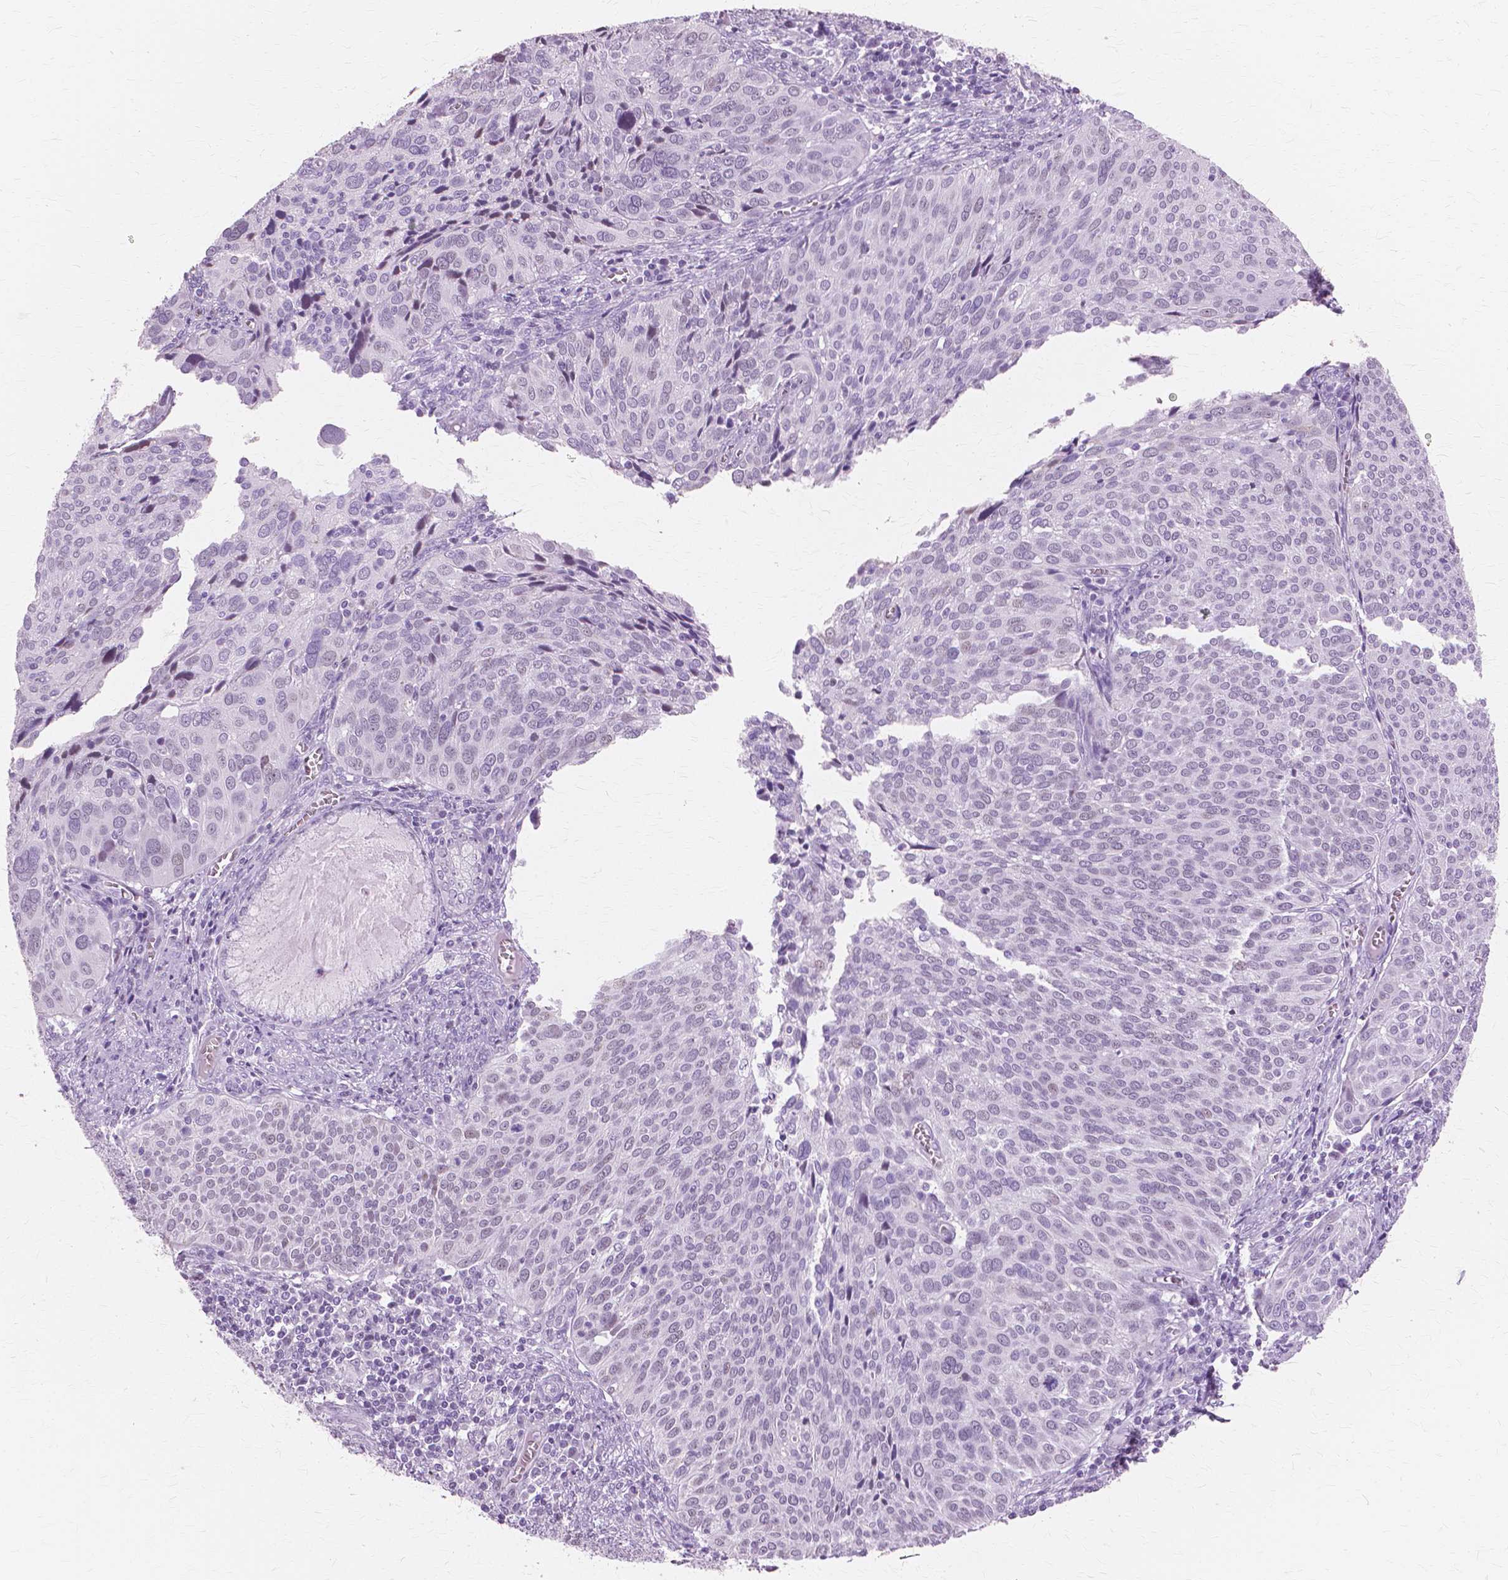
{"staining": {"intensity": "negative", "quantity": "none", "location": "none"}, "tissue": "cervical cancer", "cell_type": "Tumor cells", "image_type": "cancer", "snomed": [{"axis": "morphology", "description": "Squamous cell carcinoma, NOS"}, {"axis": "topography", "description": "Cervix"}], "caption": "DAB immunohistochemical staining of cervical cancer (squamous cell carcinoma) displays no significant expression in tumor cells. (DAB immunohistochemistry (IHC), high magnification).", "gene": "SFTPD", "patient": {"sex": "female", "age": 39}}